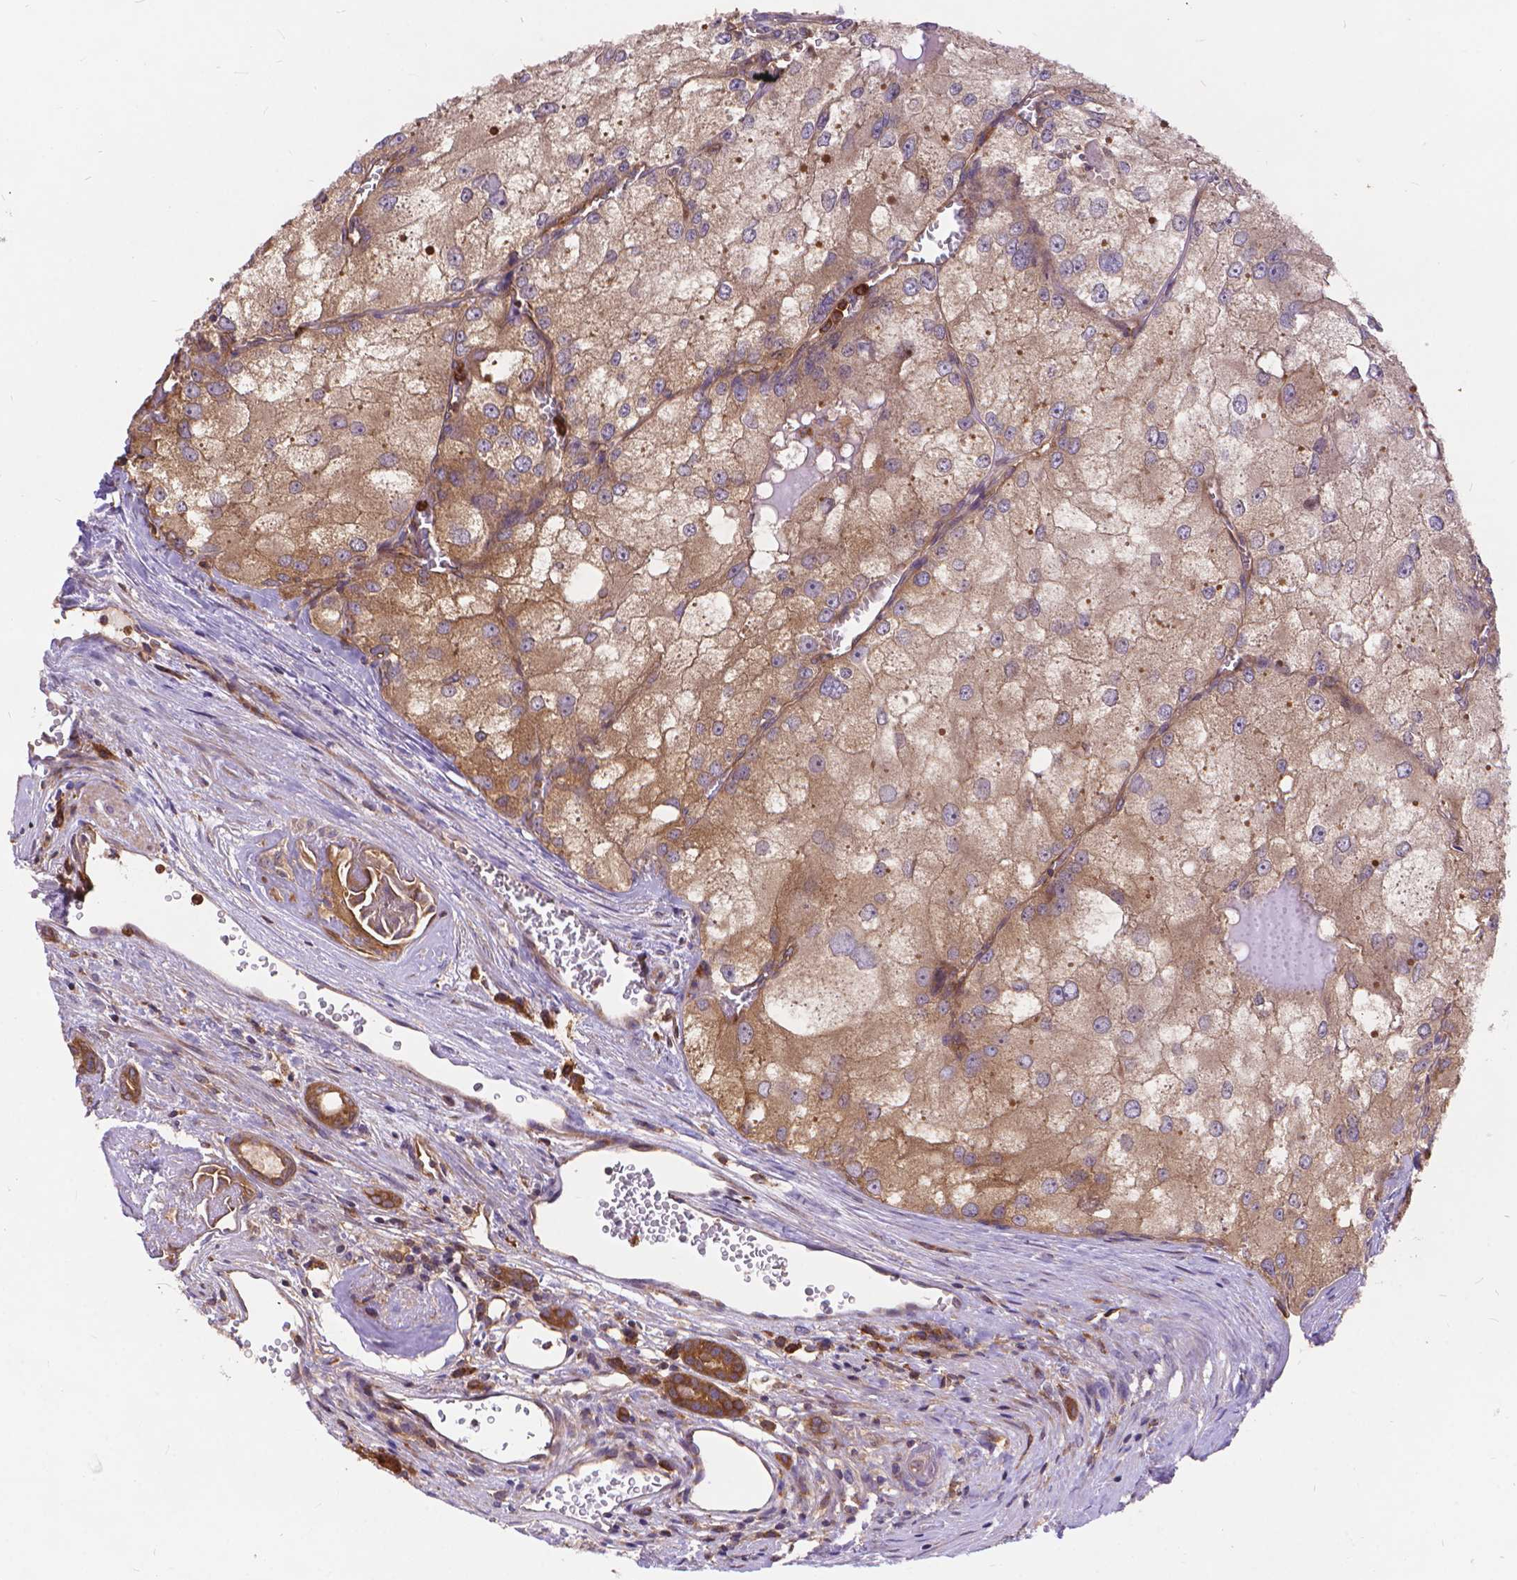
{"staining": {"intensity": "moderate", "quantity": "<25%", "location": "cytoplasmic/membranous"}, "tissue": "renal cancer", "cell_type": "Tumor cells", "image_type": "cancer", "snomed": [{"axis": "morphology", "description": "Adenocarcinoma, NOS"}, {"axis": "topography", "description": "Kidney"}], "caption": "Brown immunohistochemical staining in human adenocarcinoma (renal) reveals moderate cytoplasmic/membranous positivity in about <25% of tumor cells.", "gene": "ARAP1", "patient": {"sex": "female", "age": 70}}